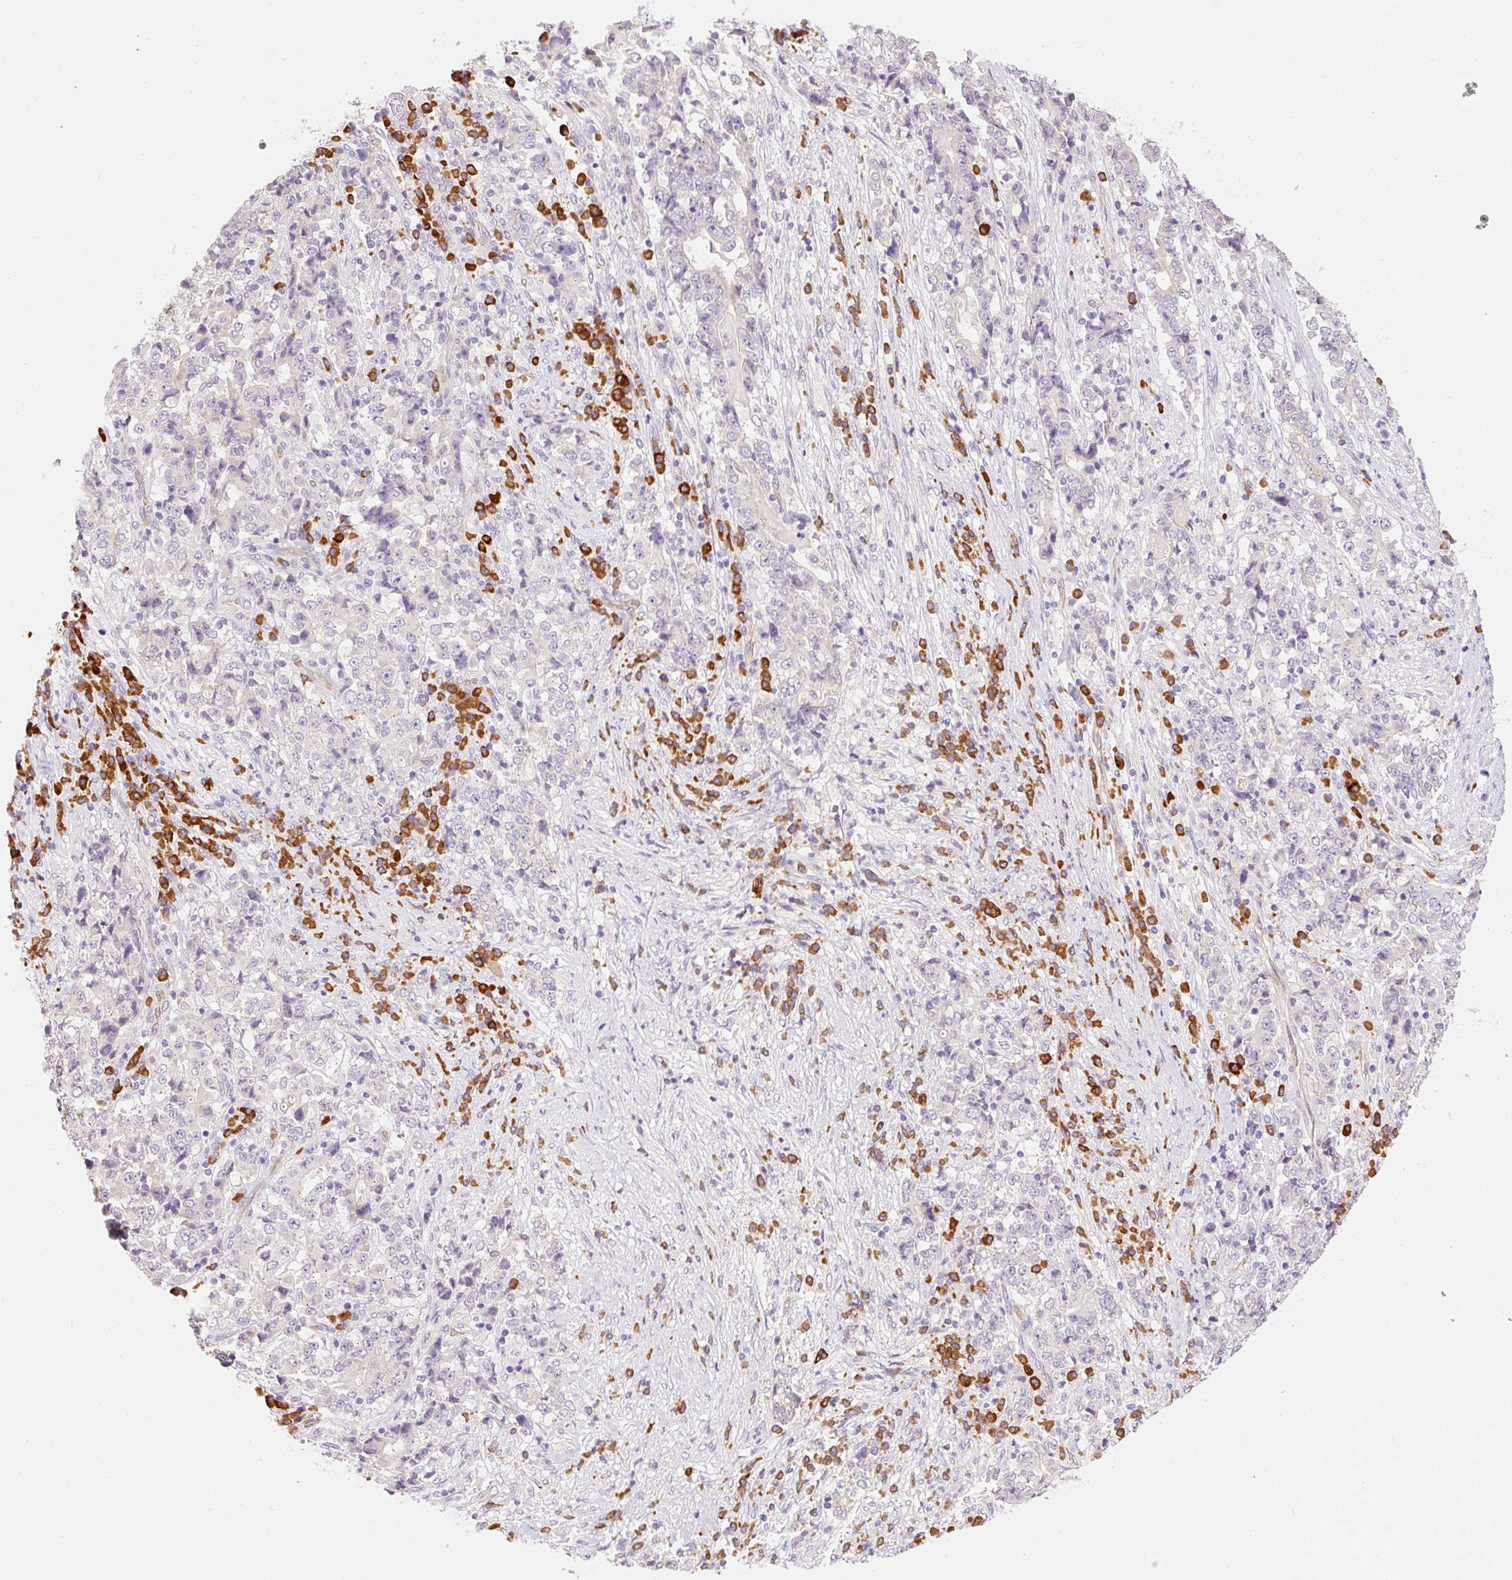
{"staining": {"intensity": "negative", "quantity": "none", "location": "none"}, "tissue": "stomach cancer", "cell_type": "Tumor cells", "image_type": "cancer", "snomed": [{"axis": "morphology", "description": "Normal tissue, NOS"}, {"axis": "morphology", "description": "Adenocarcinoma, NOS"}, {"axis": "topography", "description": "Stomach, upper"}, {"axis": "topography", "description": "Stomach"}], "caption": "An image of human stomach adenocarcinoma is negative for staining in tumor cells.", "gene": "PNPLA5", "patient": {"sex": "male", "age": 59}}